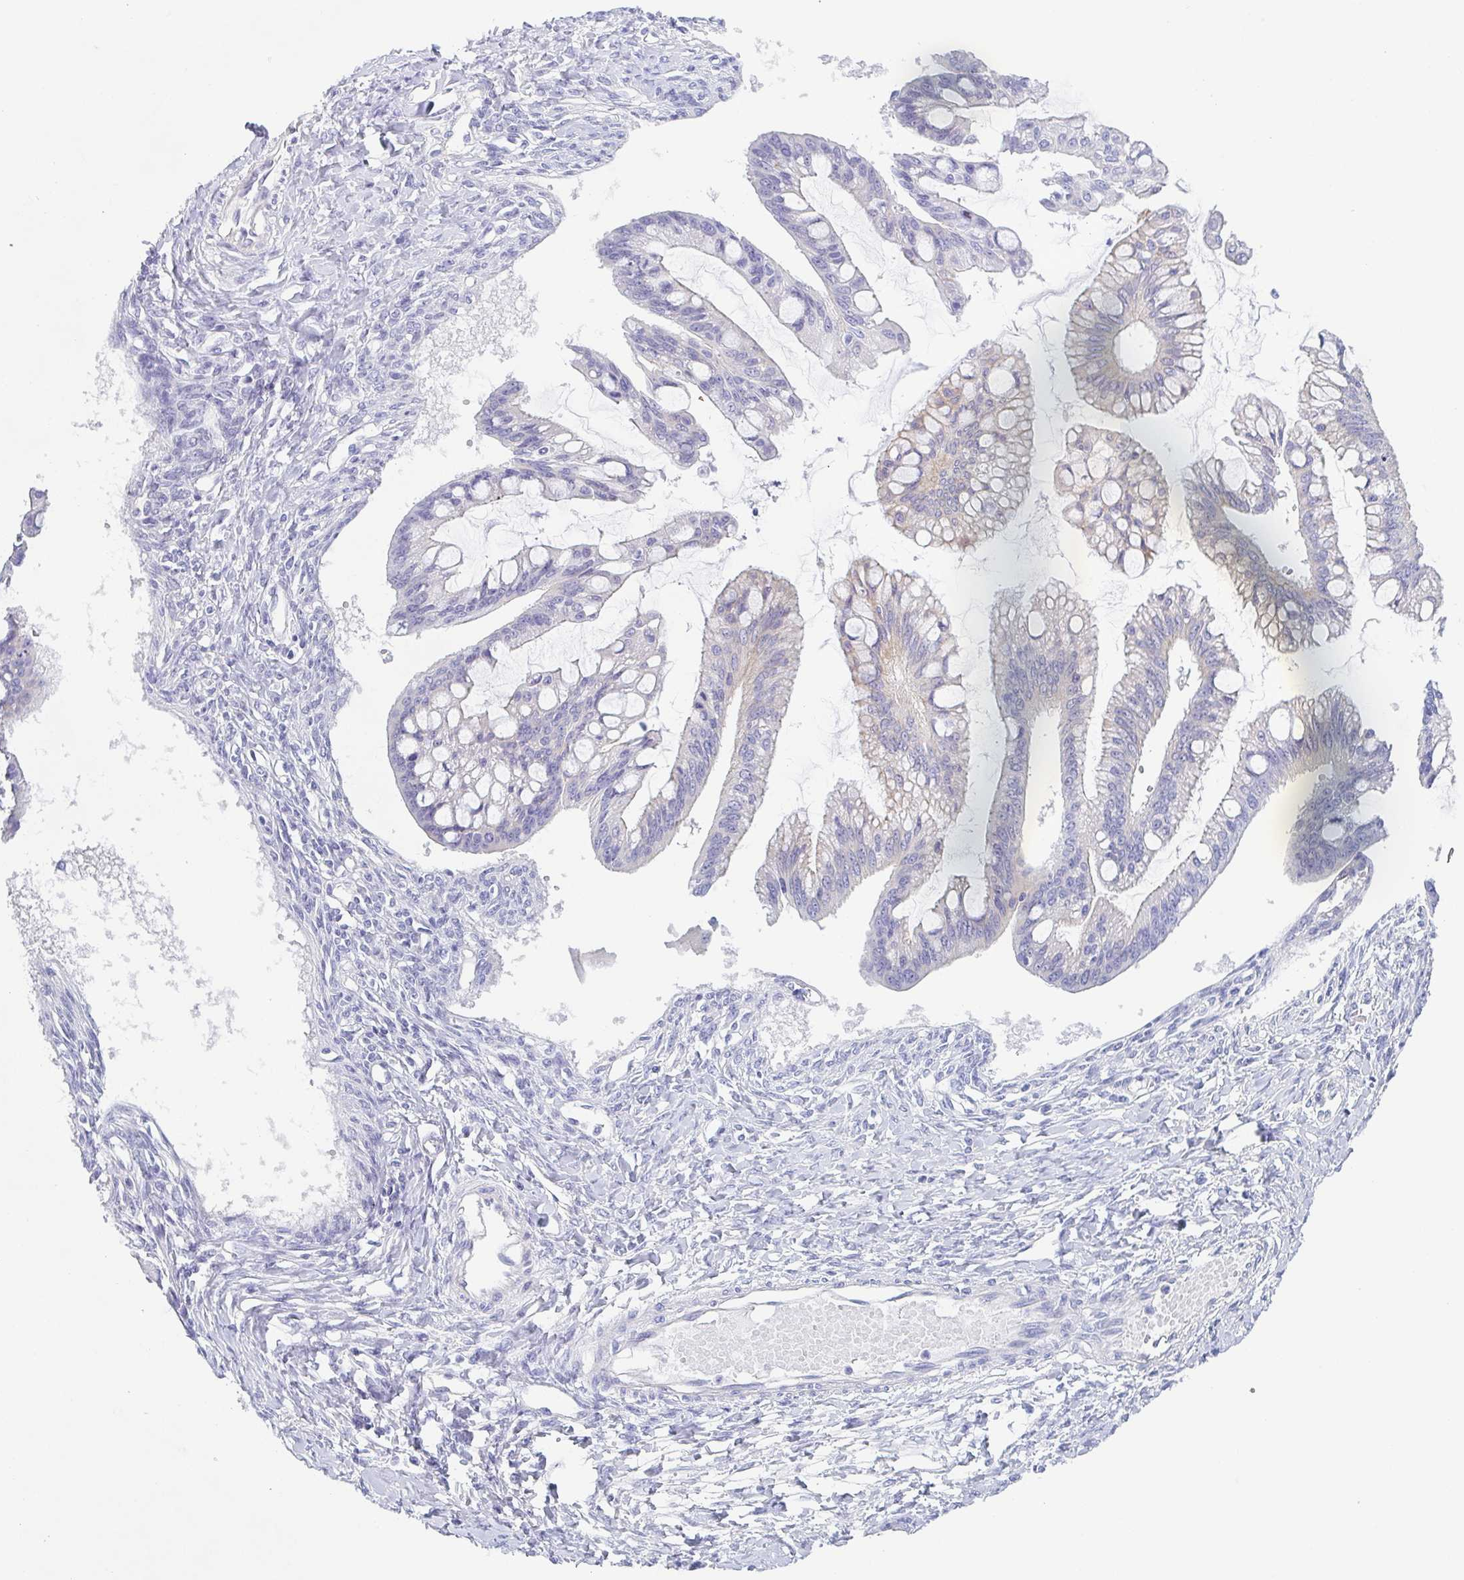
{"staining": {"intensity": "negative", "quantity": "none", "location": "none"}, "tissue": "ovarian cancer", "cell_type": "Tumor cells", "image_type": "cancer", "snomed": [{"axis": "morphology", "description": "Cystadenocarcinoma, mucinous, NOS"}, {"axis": "topography", "description": "Ovary"}], "caption": "An immunohistochemistry (IHC) micrograph of mucinous cystadenocarcinoma (ovarian) is shown. There is no staining in tumor cells of mucinous cystadenocarcinoma (ovarian).", "gene": "DYNC1I1", "patient": {"sex": "female", "age": 73}}